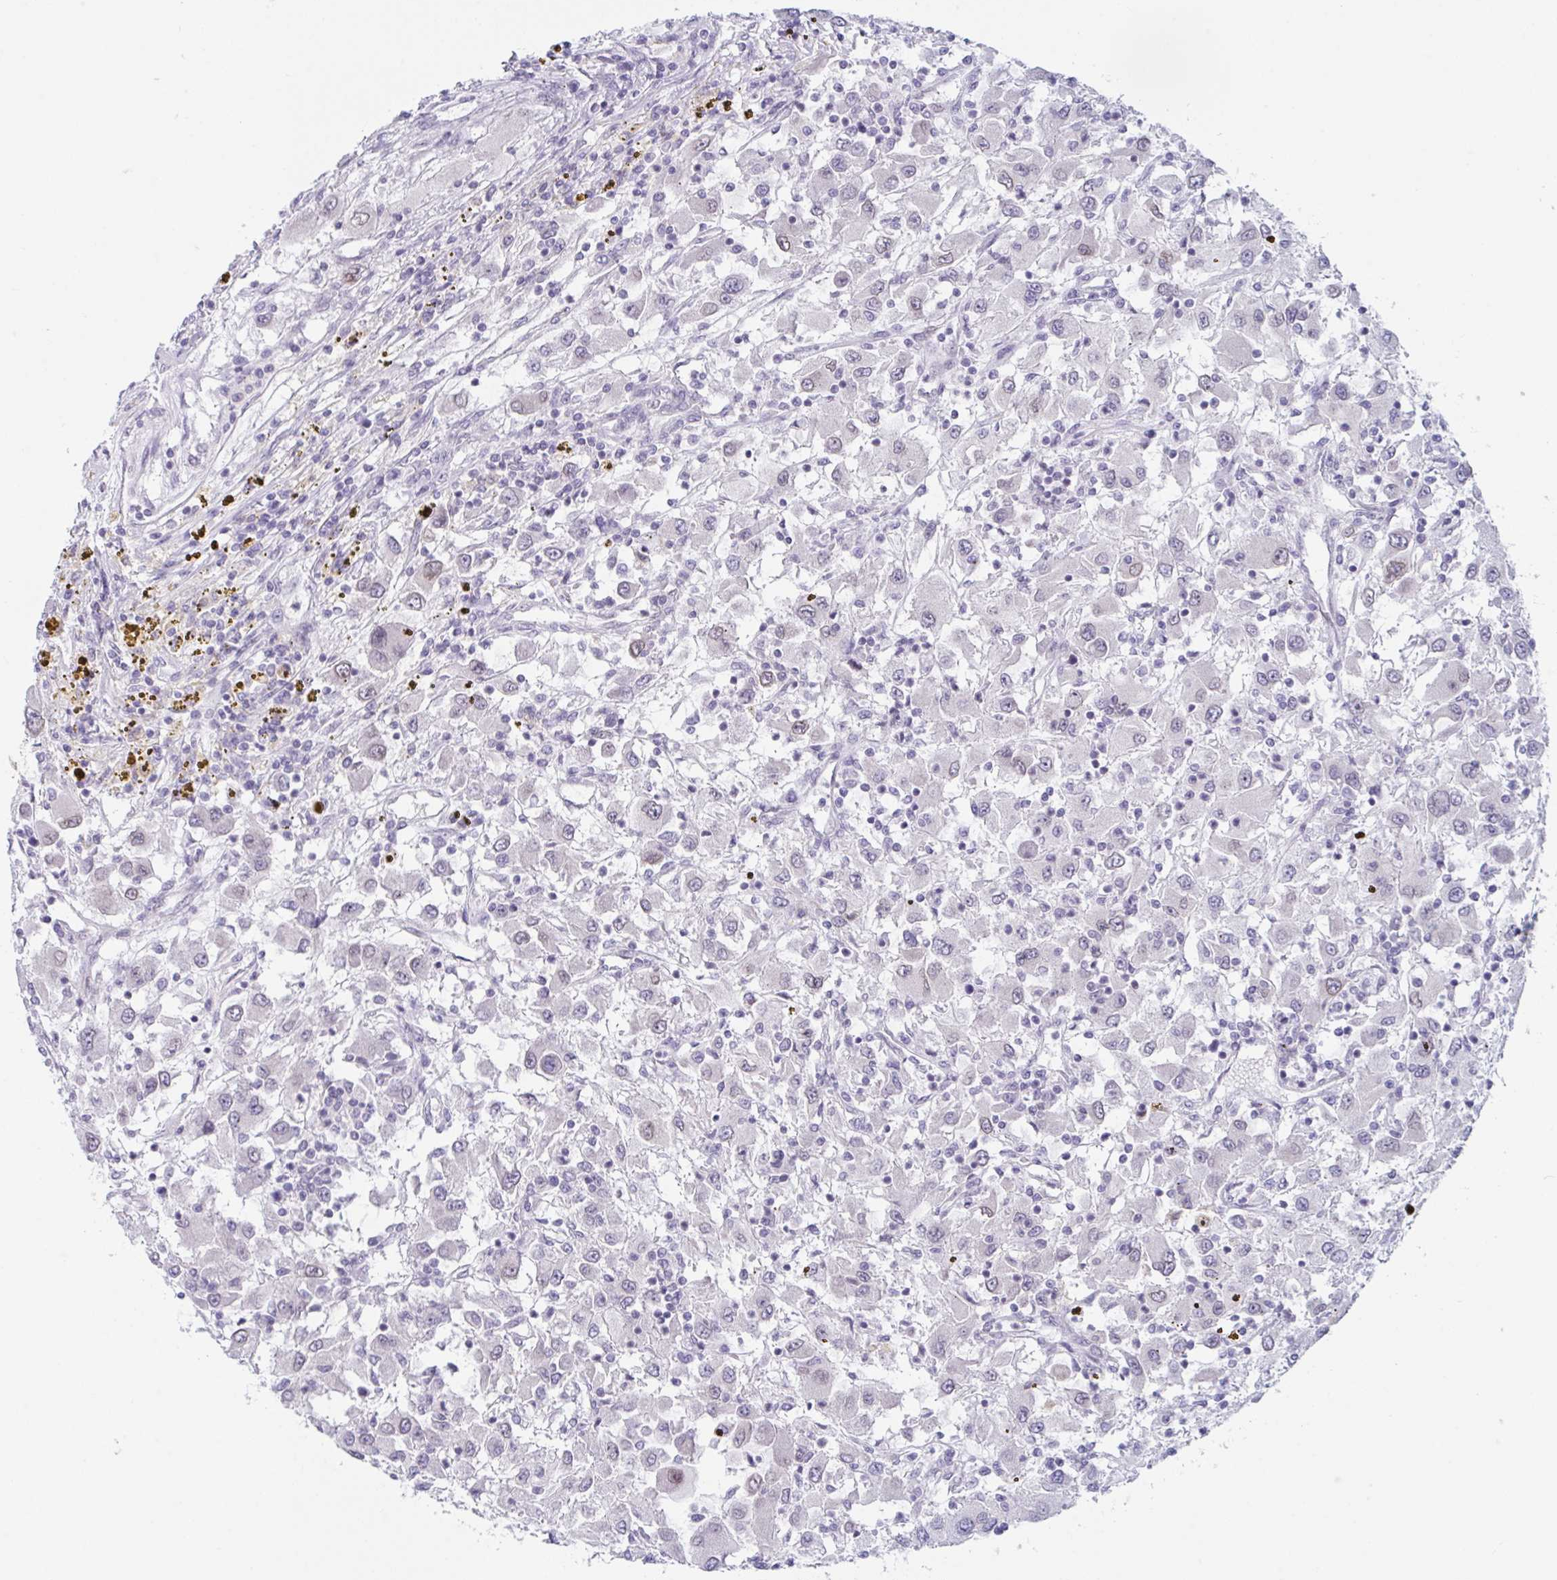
{"staining": {"intensity": "negative", "quantity": "none", "location": "none"}, "tissue": "renal cancer", "cell_type": "Tumor cells", "image_type": "cancer", "snomed": [{"axis": "morphology", "description": "Adenocarcinoma, NOS"}, {"axis": "topography", "description": "Kidney"}], "caption": "IHC photomicrograph of neoplastic tissue: human adenocarcinoma (renal) stained with DAB demonstrates no significant protein expression in tumor cells. The staining was performed using DAB to visualize the protein expression in brown, while the nuclei were stained in blue with hematoxylin (Magnification: 20x).", "gene": "TANK", "patient": {"sex": "female", "age": 67}}